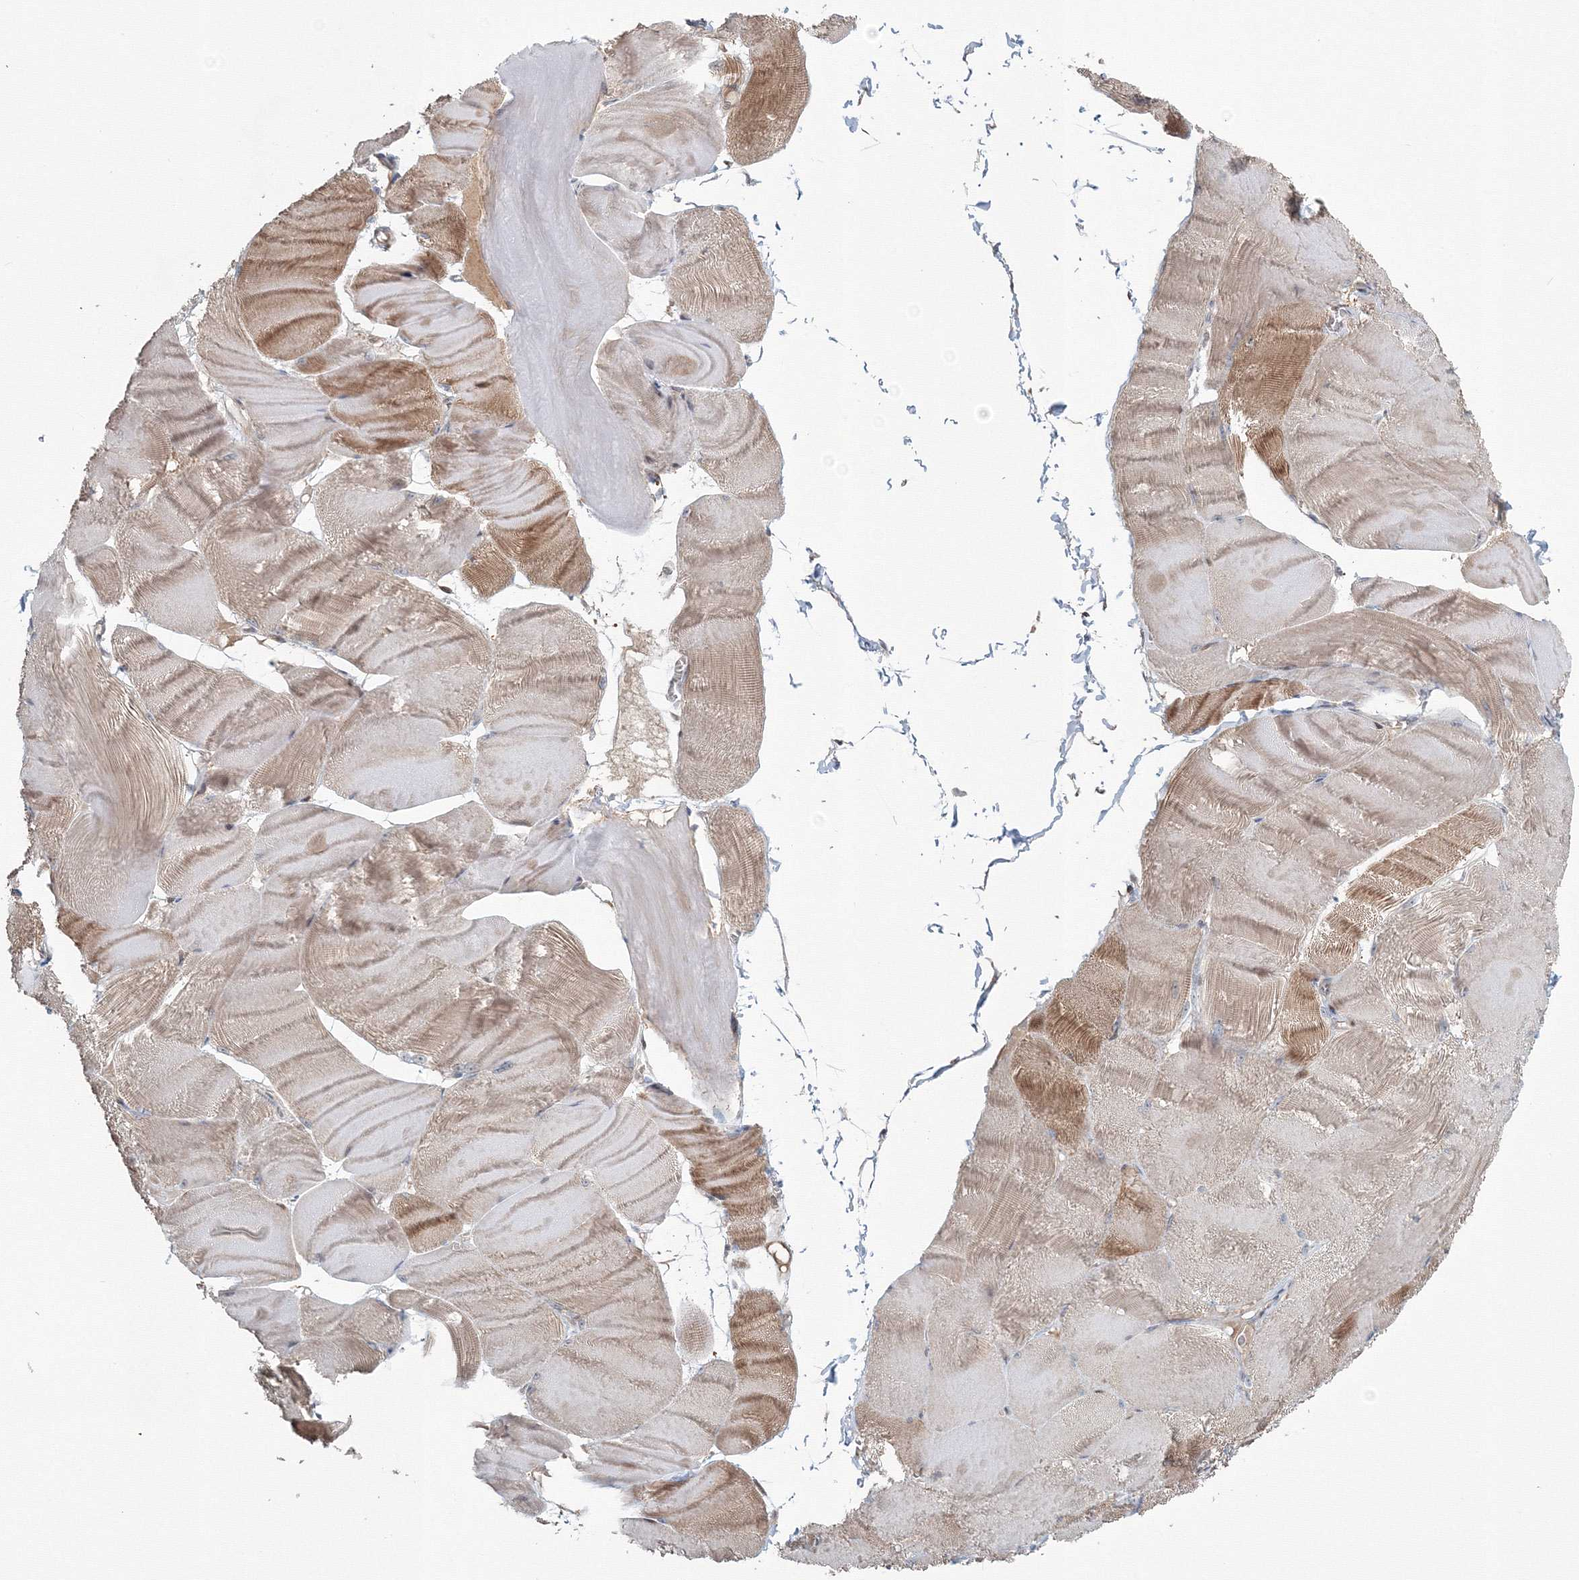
{"staining": {"intensity": "moderate", "quantity": "25%-75%", "location": "cytoplasmic/membranous"}, "tissue": "skeletal muscle", "cell_type": "Myocytes", "image_type": "normal", "snomed": [{"axis": "morphology", "description": "Normal tissue, NOS"}, {"axis": "morphology", "description": "Basal cell carcinoma"}, {"axis": "topography", "description": "Skeletal muscle"}], "caption": "IHC staining of unremarkable skeletal muscle, which demonstrates medium levels of moderate cytoplasmic/membranous staining in about 25%-75% of myocytes indicating moderate cytoplasmic/membranous protein staining. The staining was performed using DAB (brown) for protein detection and nuclei were counterstained in hematoxylin (blue).", "gene": "MKRN2", "patient": {"sex": "female", "age": 64}}